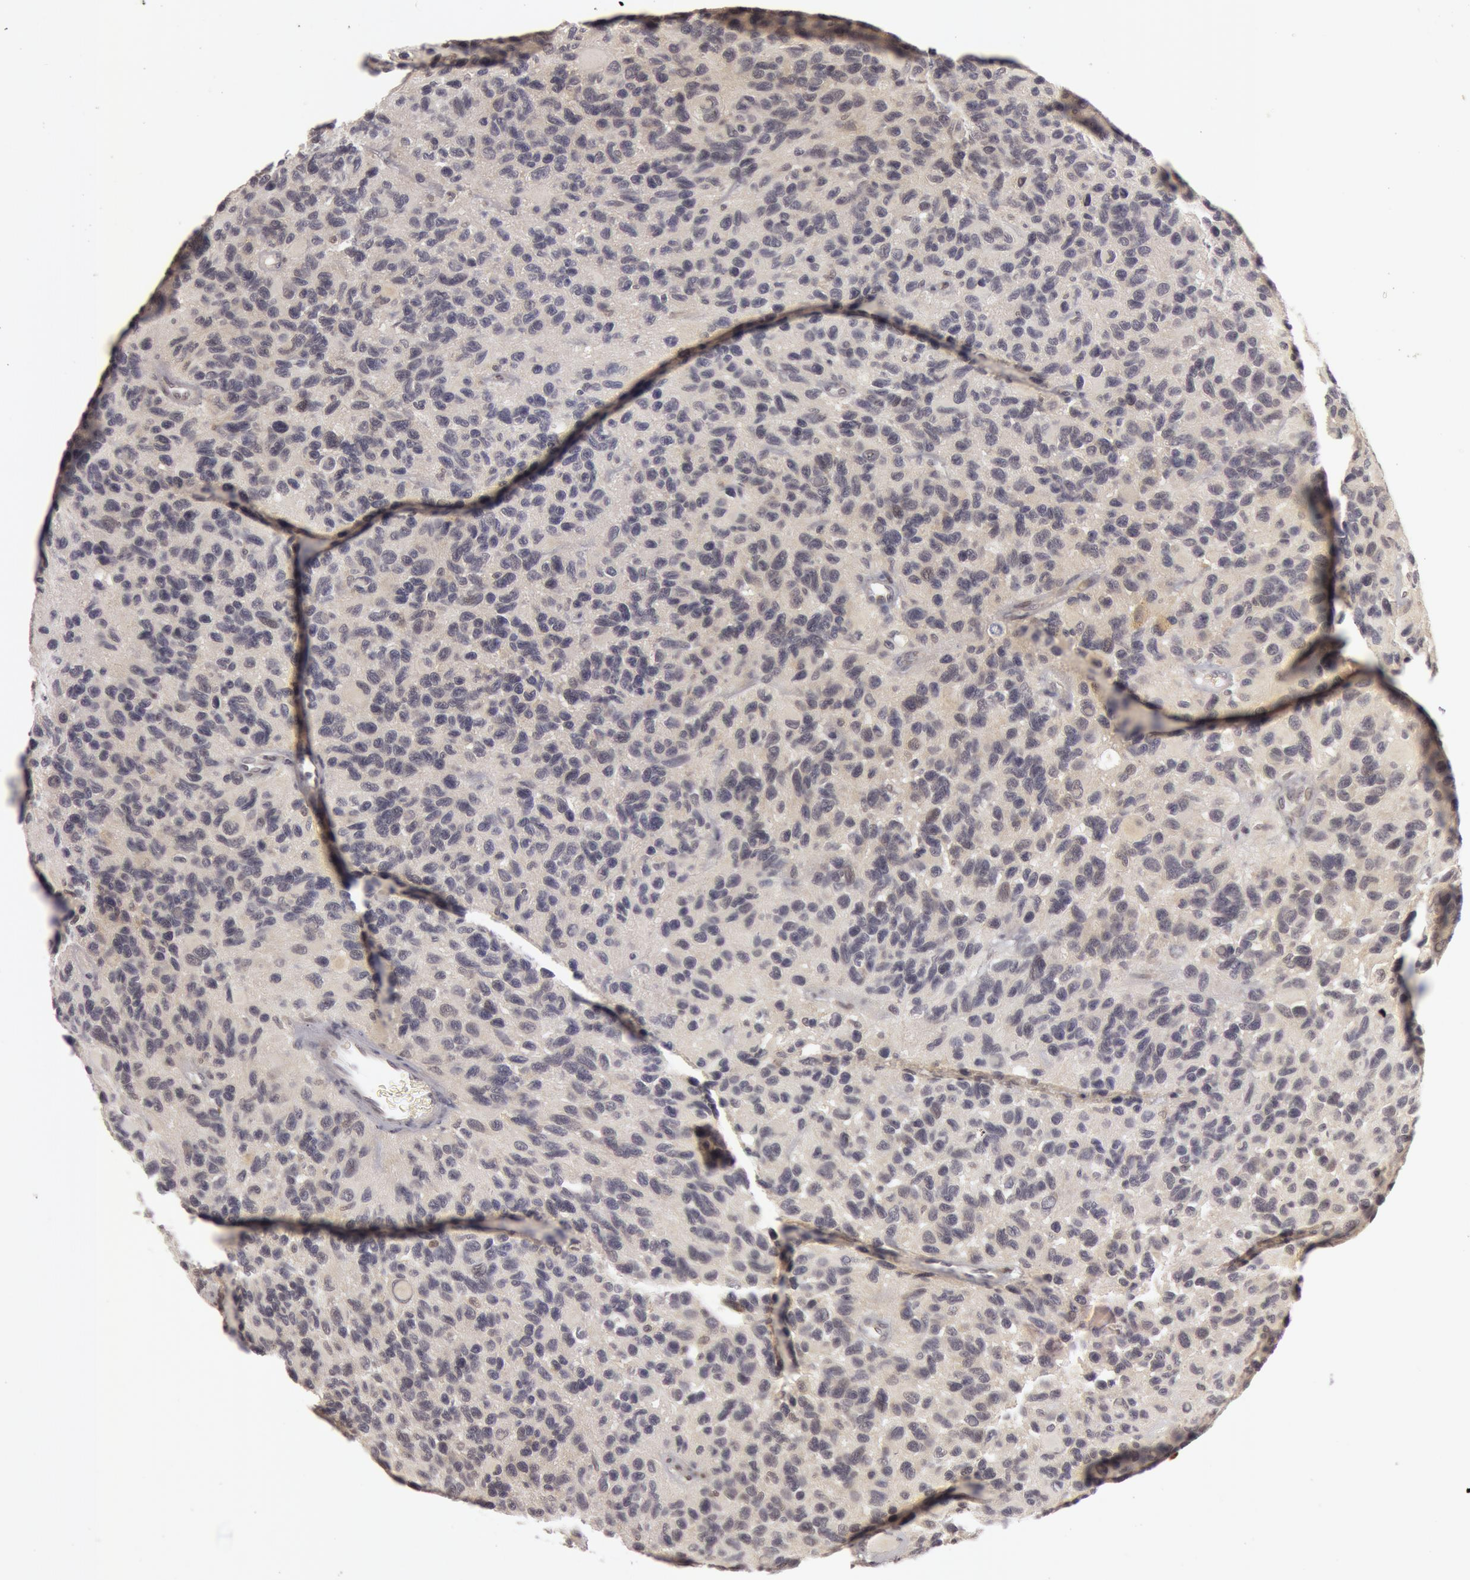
{"staining": {"intensity": "negative", "quantity": "none", "location": "none"}, "tissue": "glioma", "cell_type": "Tumor cells", "image_type": "cancer", "snomed": [{"axis": "morphology", "description": "Glioma, malignant, High grade"}, {"axis": "topography", "description": "Brain"}], "caption": "Human malignant glioma (high-grade) stained for a protein using immunohistochemistry displays no positivity in tumor cells.", "gene": "OASL", "patient": {"sex": "male", "age": 77}}